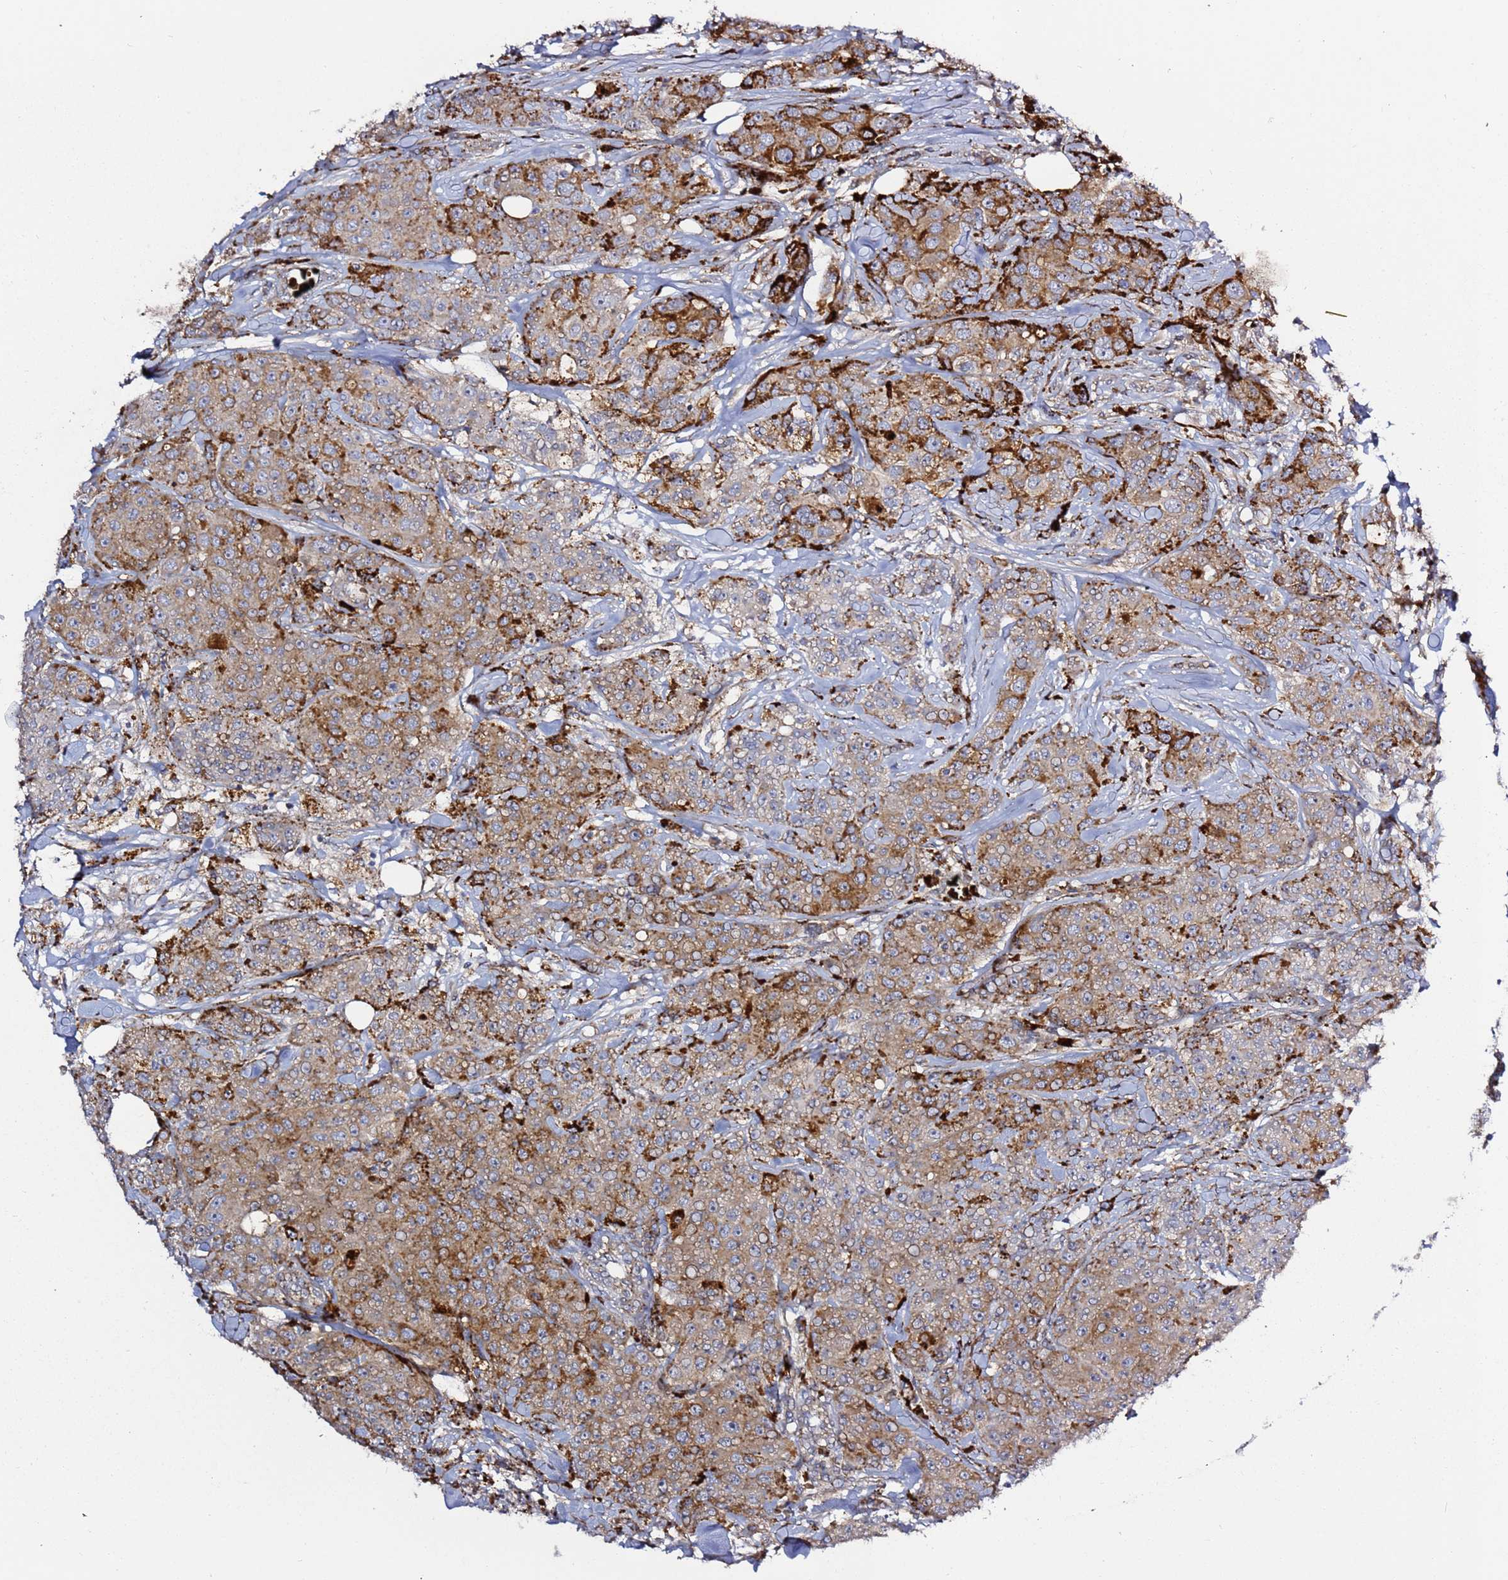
{"staining": {"intensity": "moderate", "quantity": ">75%", "location": "cytoplasmic/membranous"}, "tissue": "breast cancer", "cell_type": "Tumor cells", "image_type": "cancer", "snomed": [{"axis": "morphology", "description": "Duct carcinoma"}, {"axis": "topography", "description": "Breast"}], "caption": "Breast infiltrating ductal carcinoma stained with a protein marker reveals moderate staining in tumor cells.", "gene": "VPS36", "patient": {"sex": "female", "age": 43}}